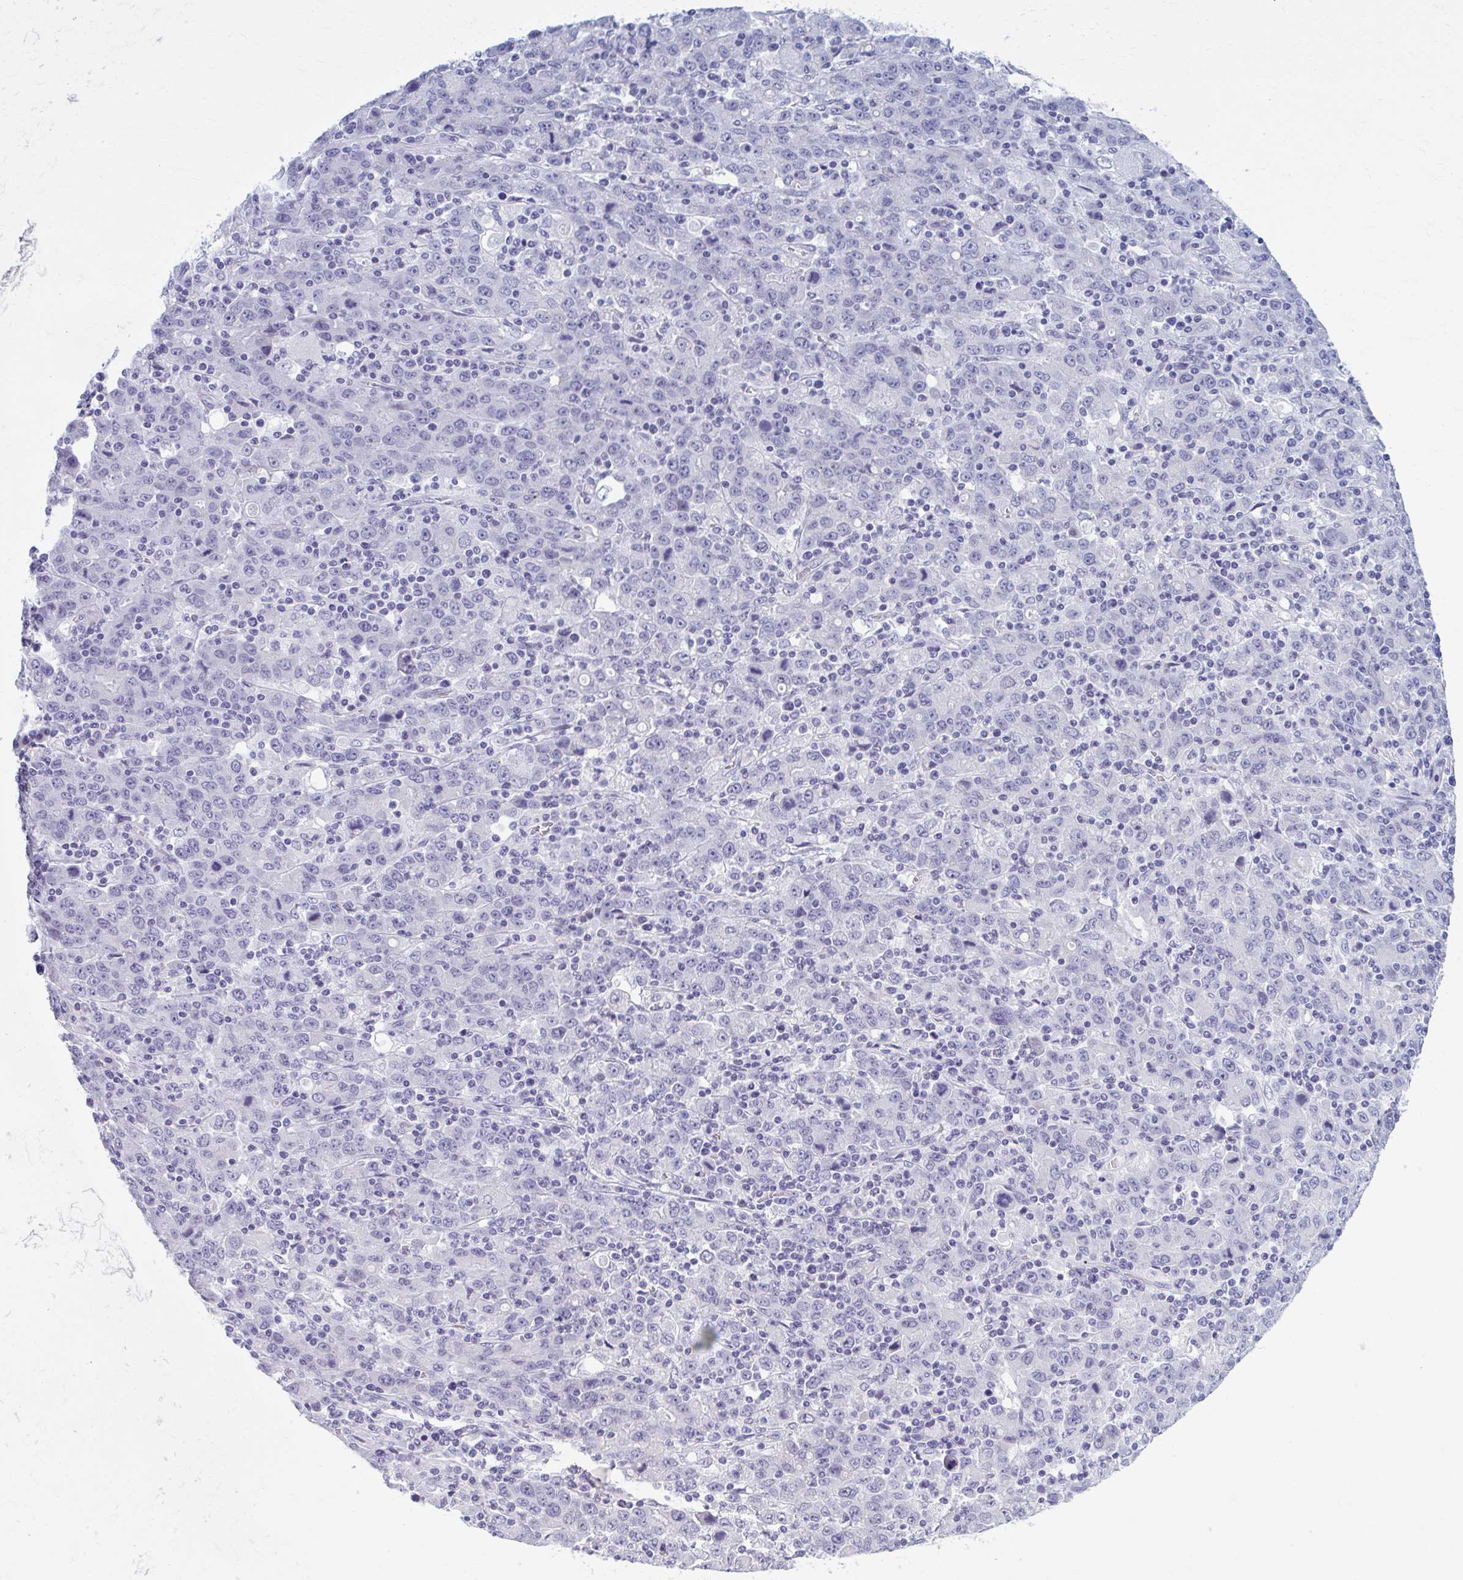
{"staining": {"intensity": "negative", "quantity": "none", "location": "none"}, "tissue": "stomach cancer", "cell_type": "Tumor cells", "image_type": "cancer", "snomed": [{"axis": "morphology", "description": "Adenocarcinoma, NOS"}, {"axis": "topography", "description": "Stomach, upper"}], "caption": "High magnification brightfield microscopy of stomach cancer stained with DAB (3,3'-diaminobenzidine) (brown) and counterstained with hematoxylin (blue): tumor cells show no significant expression.", "gene": "CCDC105", "patient": {"sex": "male", "age": 69}}